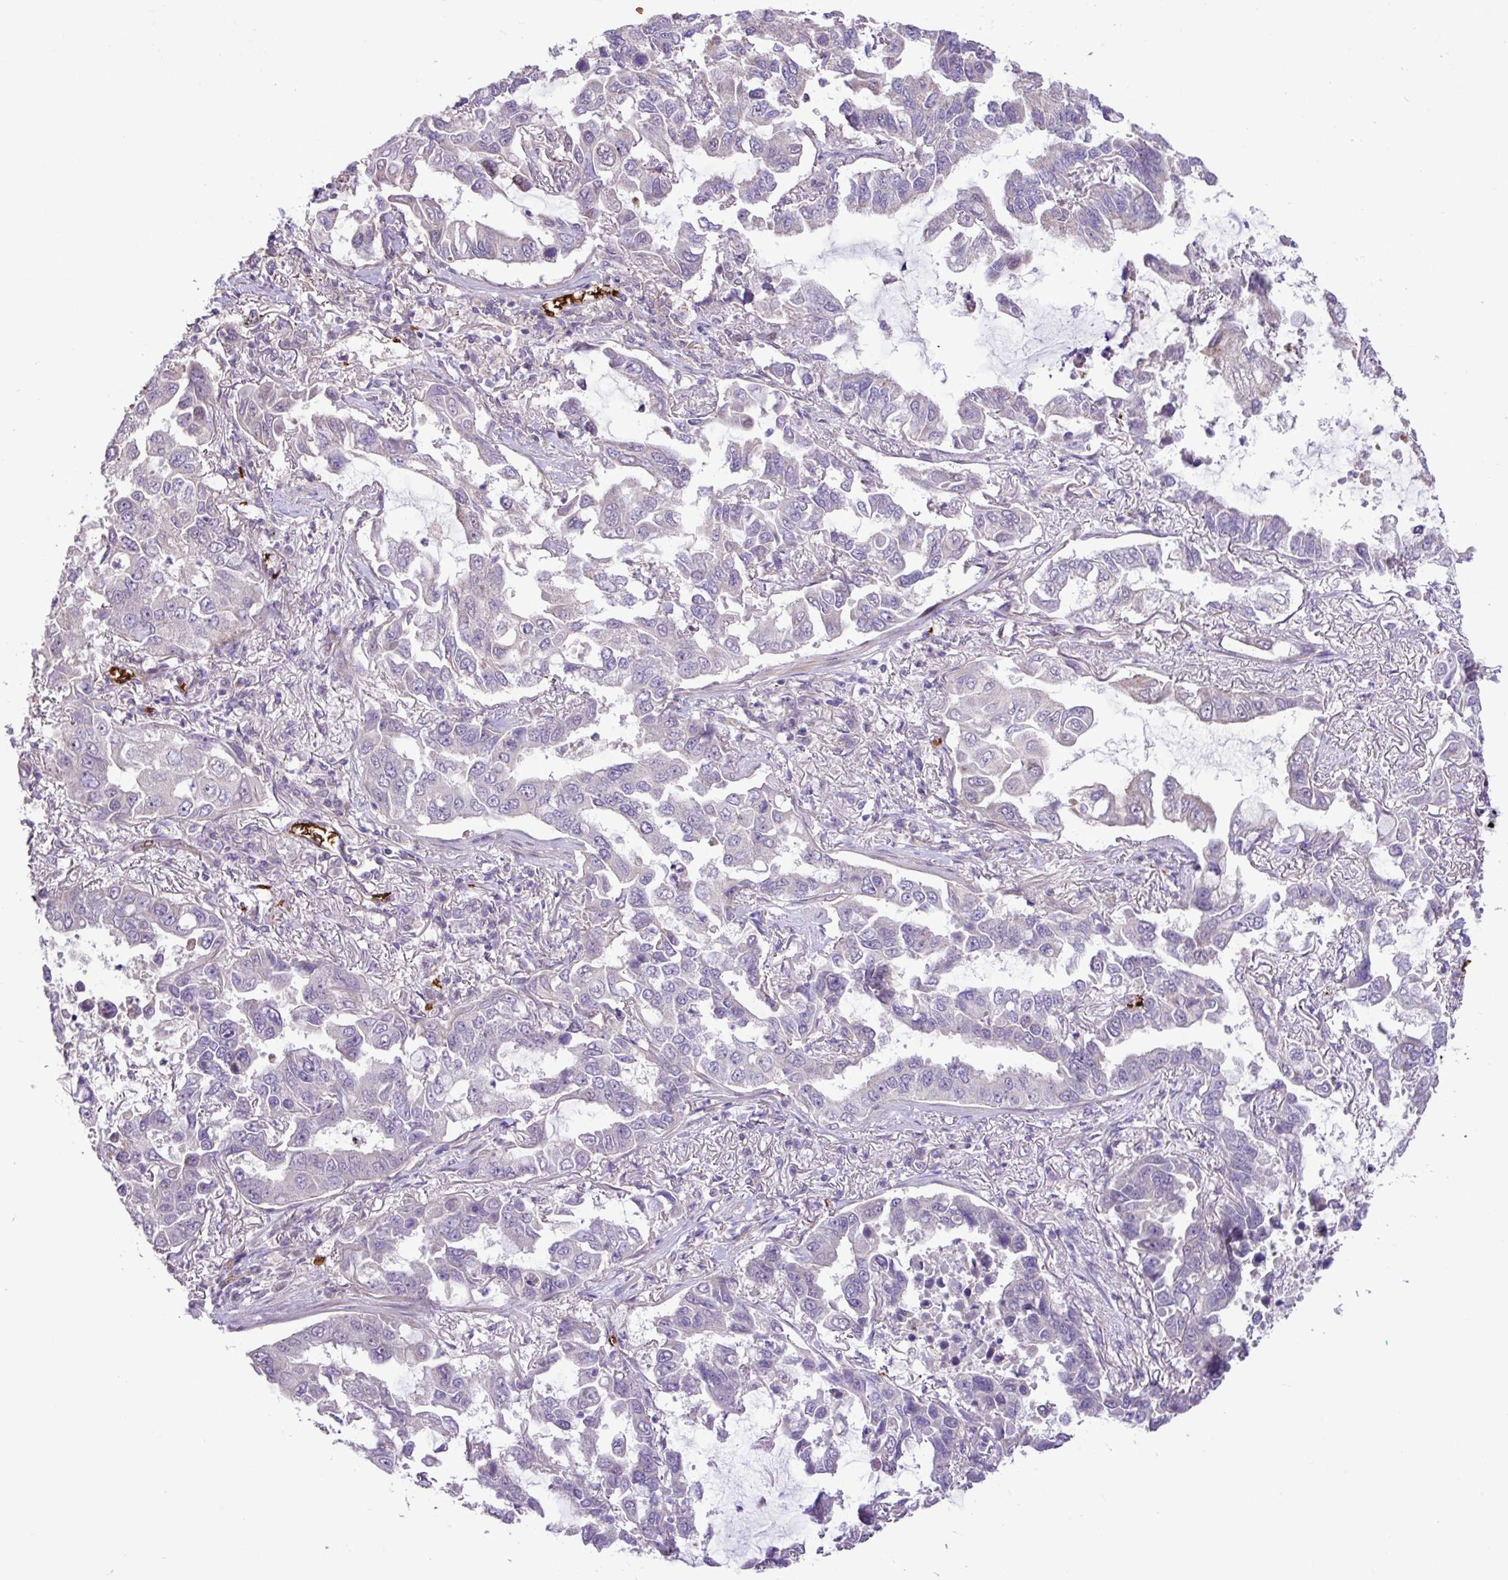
{"staining": {"intensity": "negative", "quantity": "none", "location": "none"}, "tissue": "lung cancer", "cell_type": "Tumor cells", "image_type": "cancer", "snomed": [{"axis": "morphology", "description": "Adenocarcinoma, NOS"}, {"axis": "topography", "description": "Lung"}], "caption": "IHC image of adenocarcinoma (lung) stained for a protein (brown), which reveals no expression in tumor cells. (IHC, brightfield microscopy, high magnification).", "gene": "RAD21L1", "patient": {"sex": "male", "age": 64}}